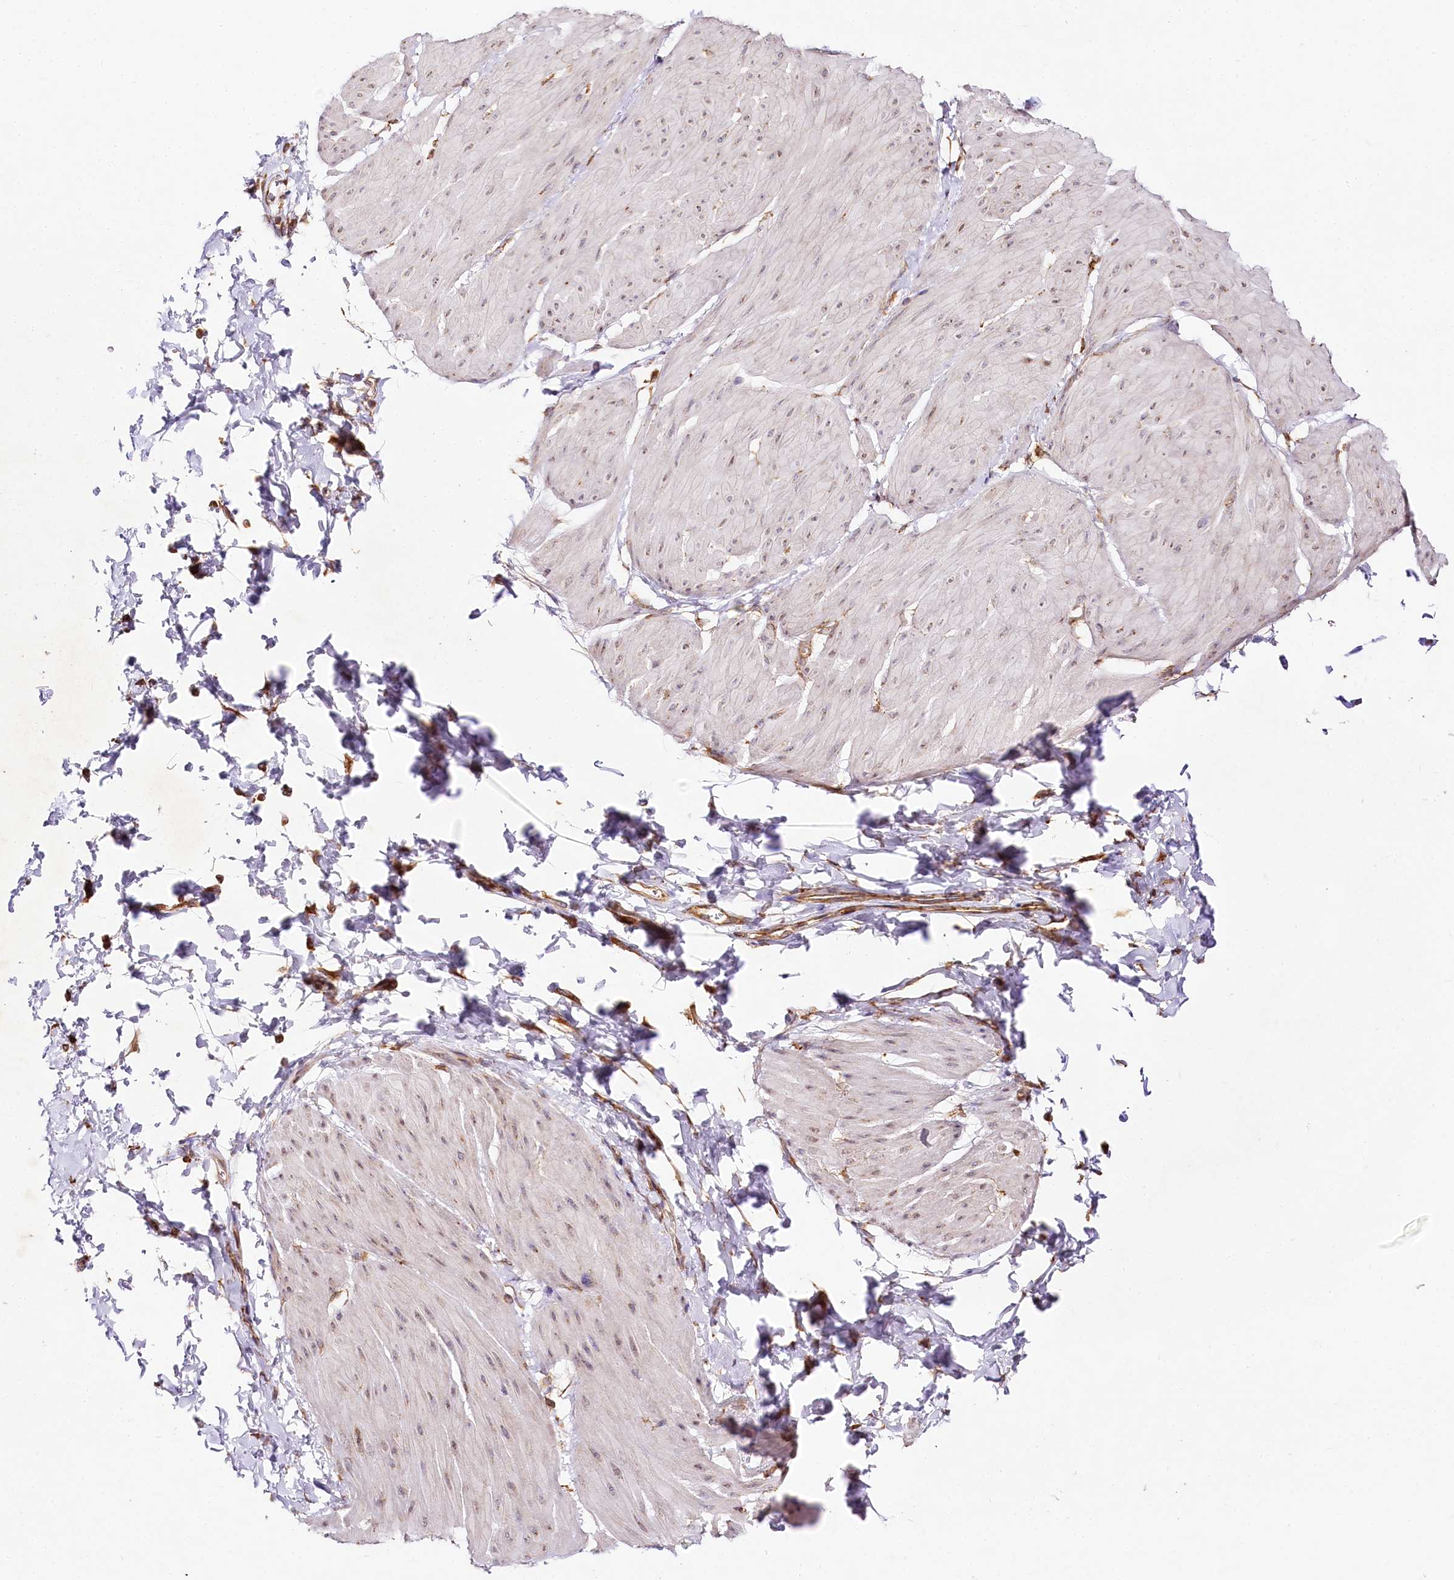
{"staining": {"intensity": "moderate", "quantity": "25%-75%", "location": "cytoplasmic/membranous"}, "tissue": "smooth muscle", "cell_type": "Smooth muscle cells", "image_type": "normal", "snomed": [{"axis": "morphology", "description": "Urothelial carcinoma, High grade"}, {"axis": "topography", "description": "Urinary bladder"}], "caption": "Protein staining of unremarkable smooth muscle demonstrates moderate cytoplasmic/membranous staining in about 25%-75% of smooth muscle cells. (Stains: DAB (3,3'-diaminobenzidine) in brown, nuclei in blue, Microscopy: brightfield microscopy at high magnification).", "gene": "CNPY2", "patient": {"sex": "male", "age": 46}}